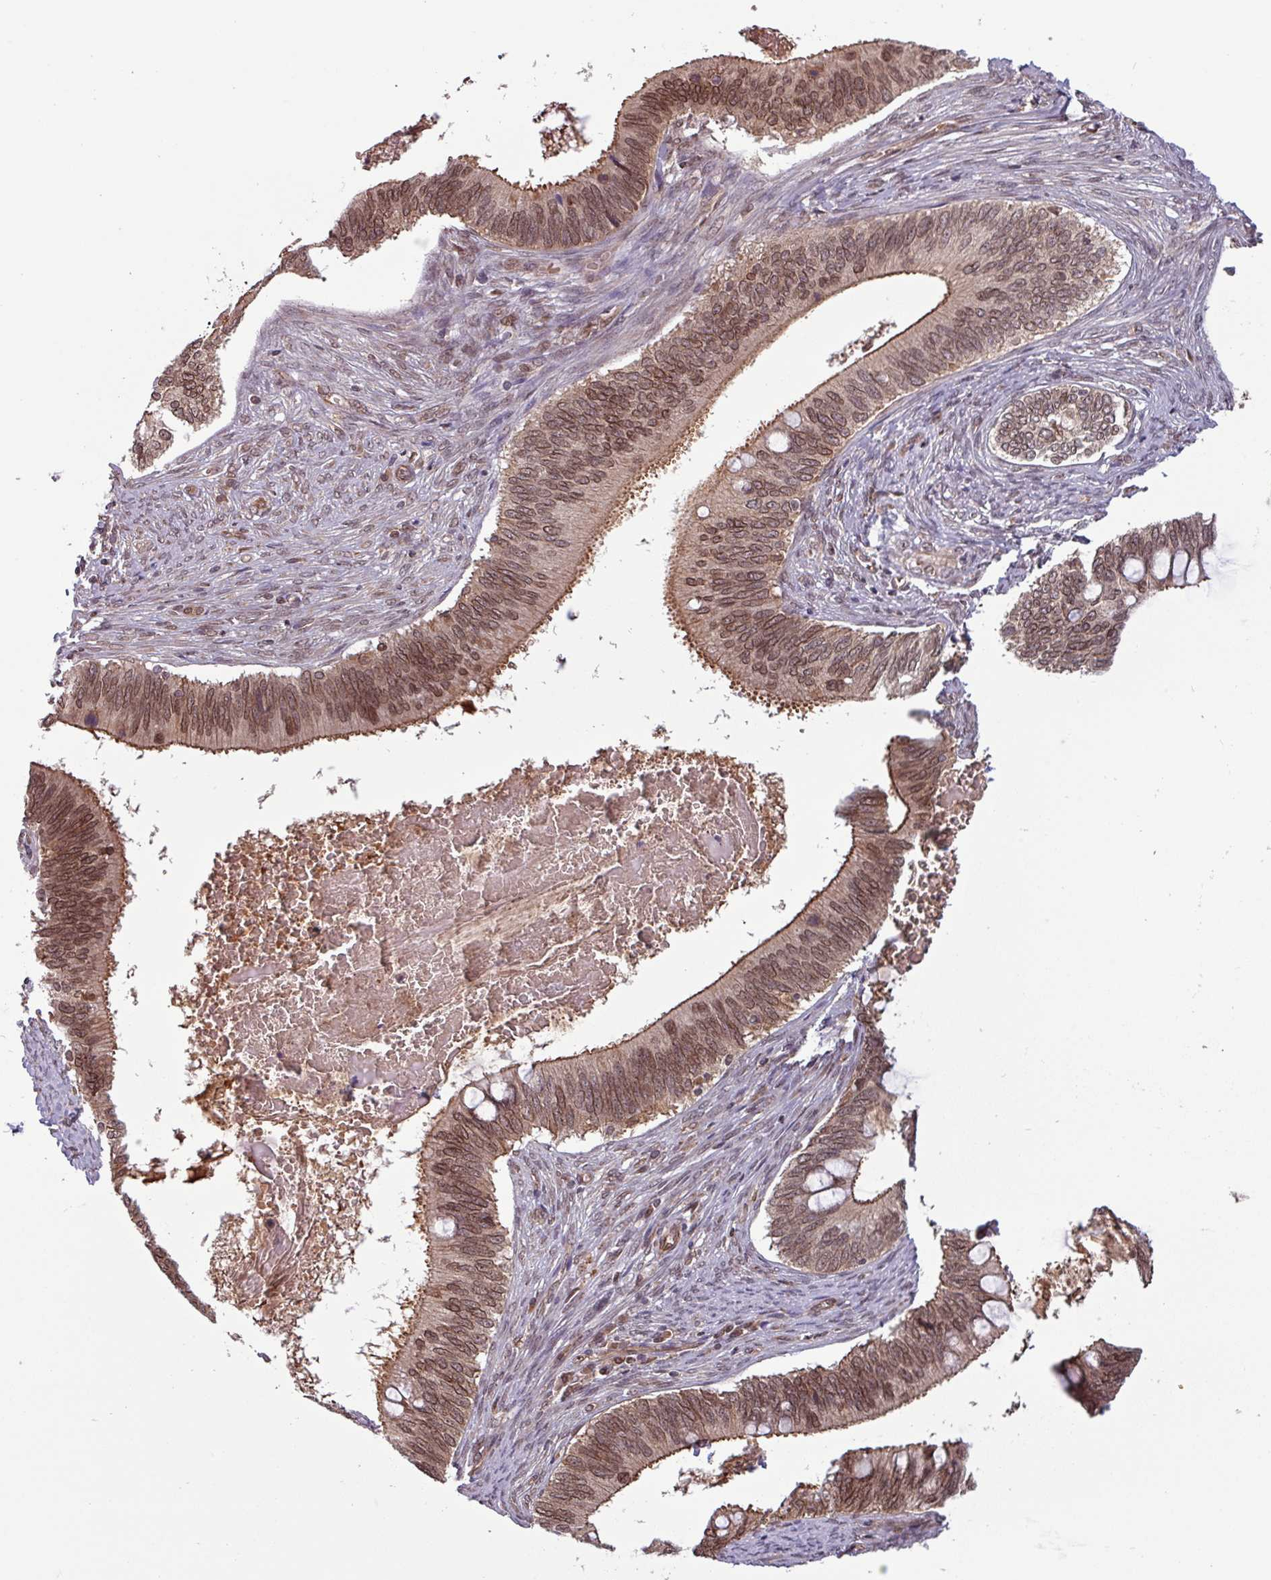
{"staining": {"intensity": "moderate", "quantity": ">75%", "location": "cytoplasmic/membranous,nuclear"}, "tissue": "cervical cancer", "cell_type": "Tumor cells", "image_type": "cancer", "snomed": [{"axis": "morphology", "description": "Adenocarcinoma, NOS"}, {"axis": "topography", "description": "Cervix"}], "caption": "Cervical adenocarcinoma stained for a protein (brown) reveals moderate cytoplasmic/membranous and nuclear positive expression in approximately >75% of tumor cells.", "gene": "RBM4B", "patient": {"sex": "female", "age": 42}}